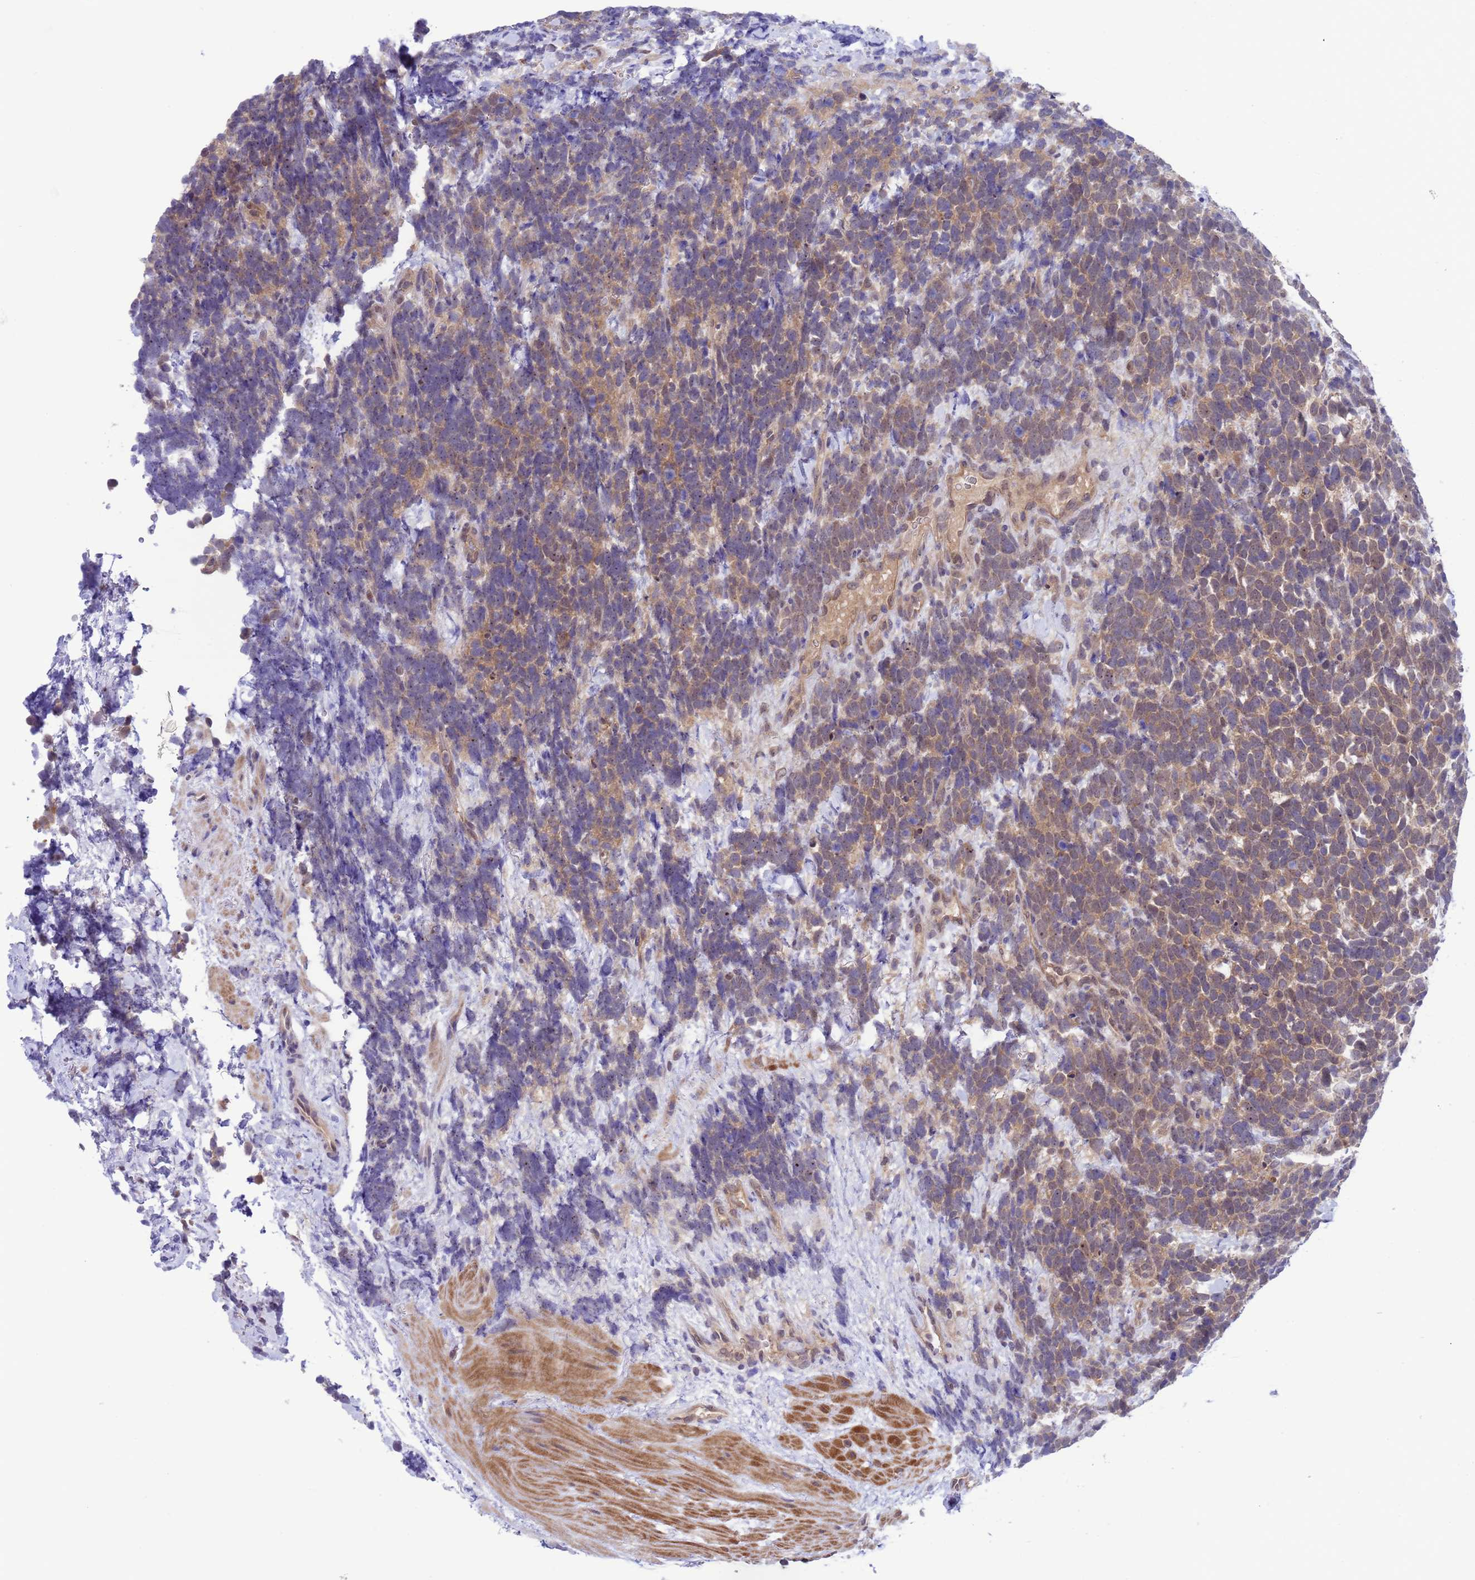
{"staining": {"intensity": "moderate", "quantity": "25%-75%", "location": "cytoplasmic/membranous"}, "tissue": "urothelial cancer", "cell_type": "Tumor cells", "image_type": "cancer", "snomed": [{"axis": "morphology", "description": "Urothelial carcinoma, High grade"}, {"axis": "topography", "description": "Urinary bladder"}], "caption": "DAB immunohistochemical staining of urothelial cancer exhibits moderate cytoplasmic/membranous protein staining in about 25%-75% of tumor cells.", "gene": "ZNF461", "patient": {"sex": "female", "age": 82}}